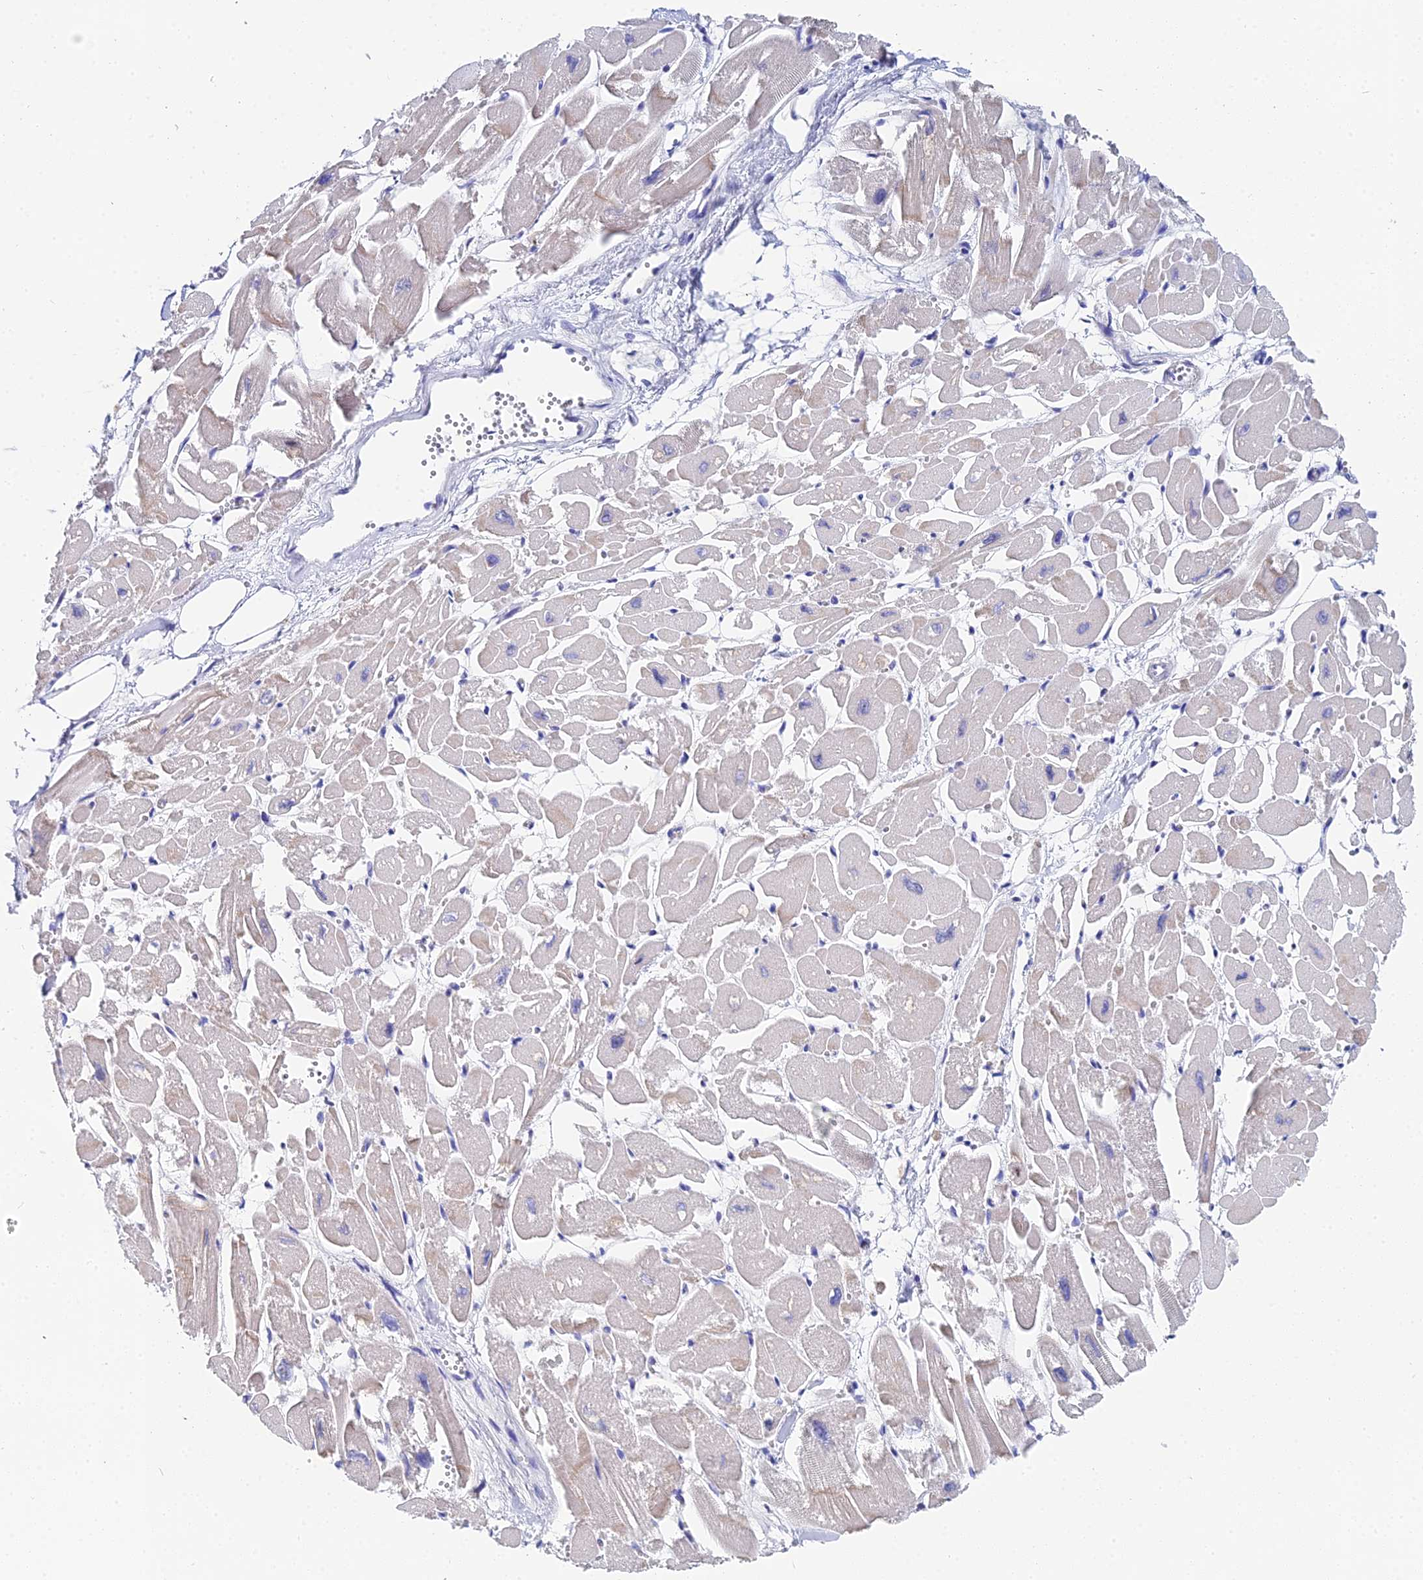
{"staining": {"intensity": "negative", "quantity": "none", "location": "none"}, "tissue": "heart muscle", "cell_type": "Cardiomyocytes", "image_type": "normal", "snomed": [{"axis": "morphology", "description": "Normal tissue, NOS"}, {"axis": "topography", "description": "Heart"}], "caption": "Micrograph shows no protein expression in cardiomyocytes of normal heart muscle.", "gene": "OCM2", "patient": {"sex": "male", "age": 54}}